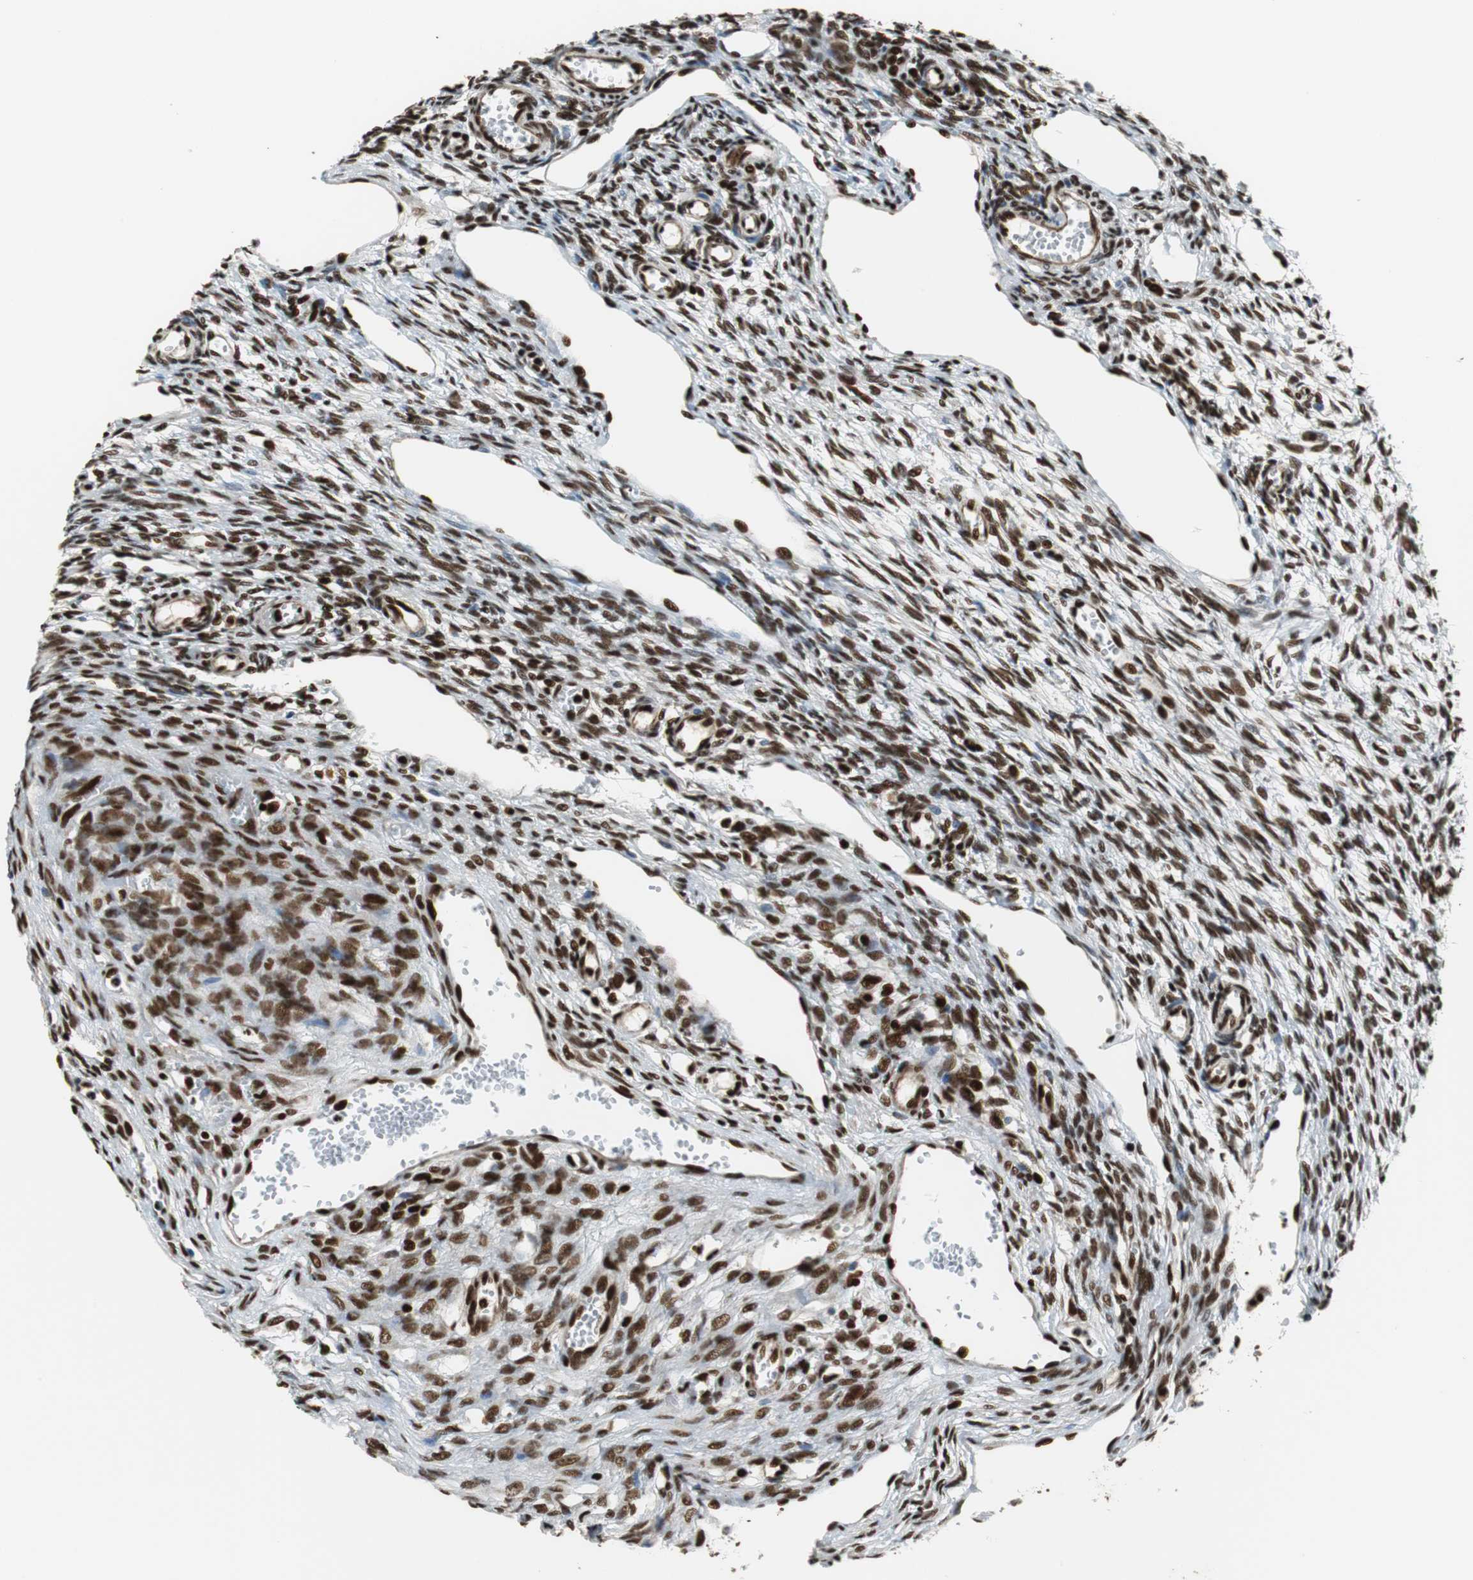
{"staining": {"intensity": "strong", "quantity": ">75%", "location": "nuclear"}, "tissue": "ovary", "cell_type": "Ovarian stroma cells", "image_type": "normal", "snomed": [{"axis": "morphology", "description": "Normal tissue, NOS"}, {"axis": "topography", "description": "Ovary"}], "caption": "A high amount of strong nuclear positivity is seen in approximately >75% of ovarian stroma cells in benign ovary. (Stains: DAB (3,3'-diaminobenzidine) in brown, nuclei in blue, Microscopy: brightfield microscopy at high magnification).", "gene": "HDAC1", "patient": {"sex": "female", "age": 33}}